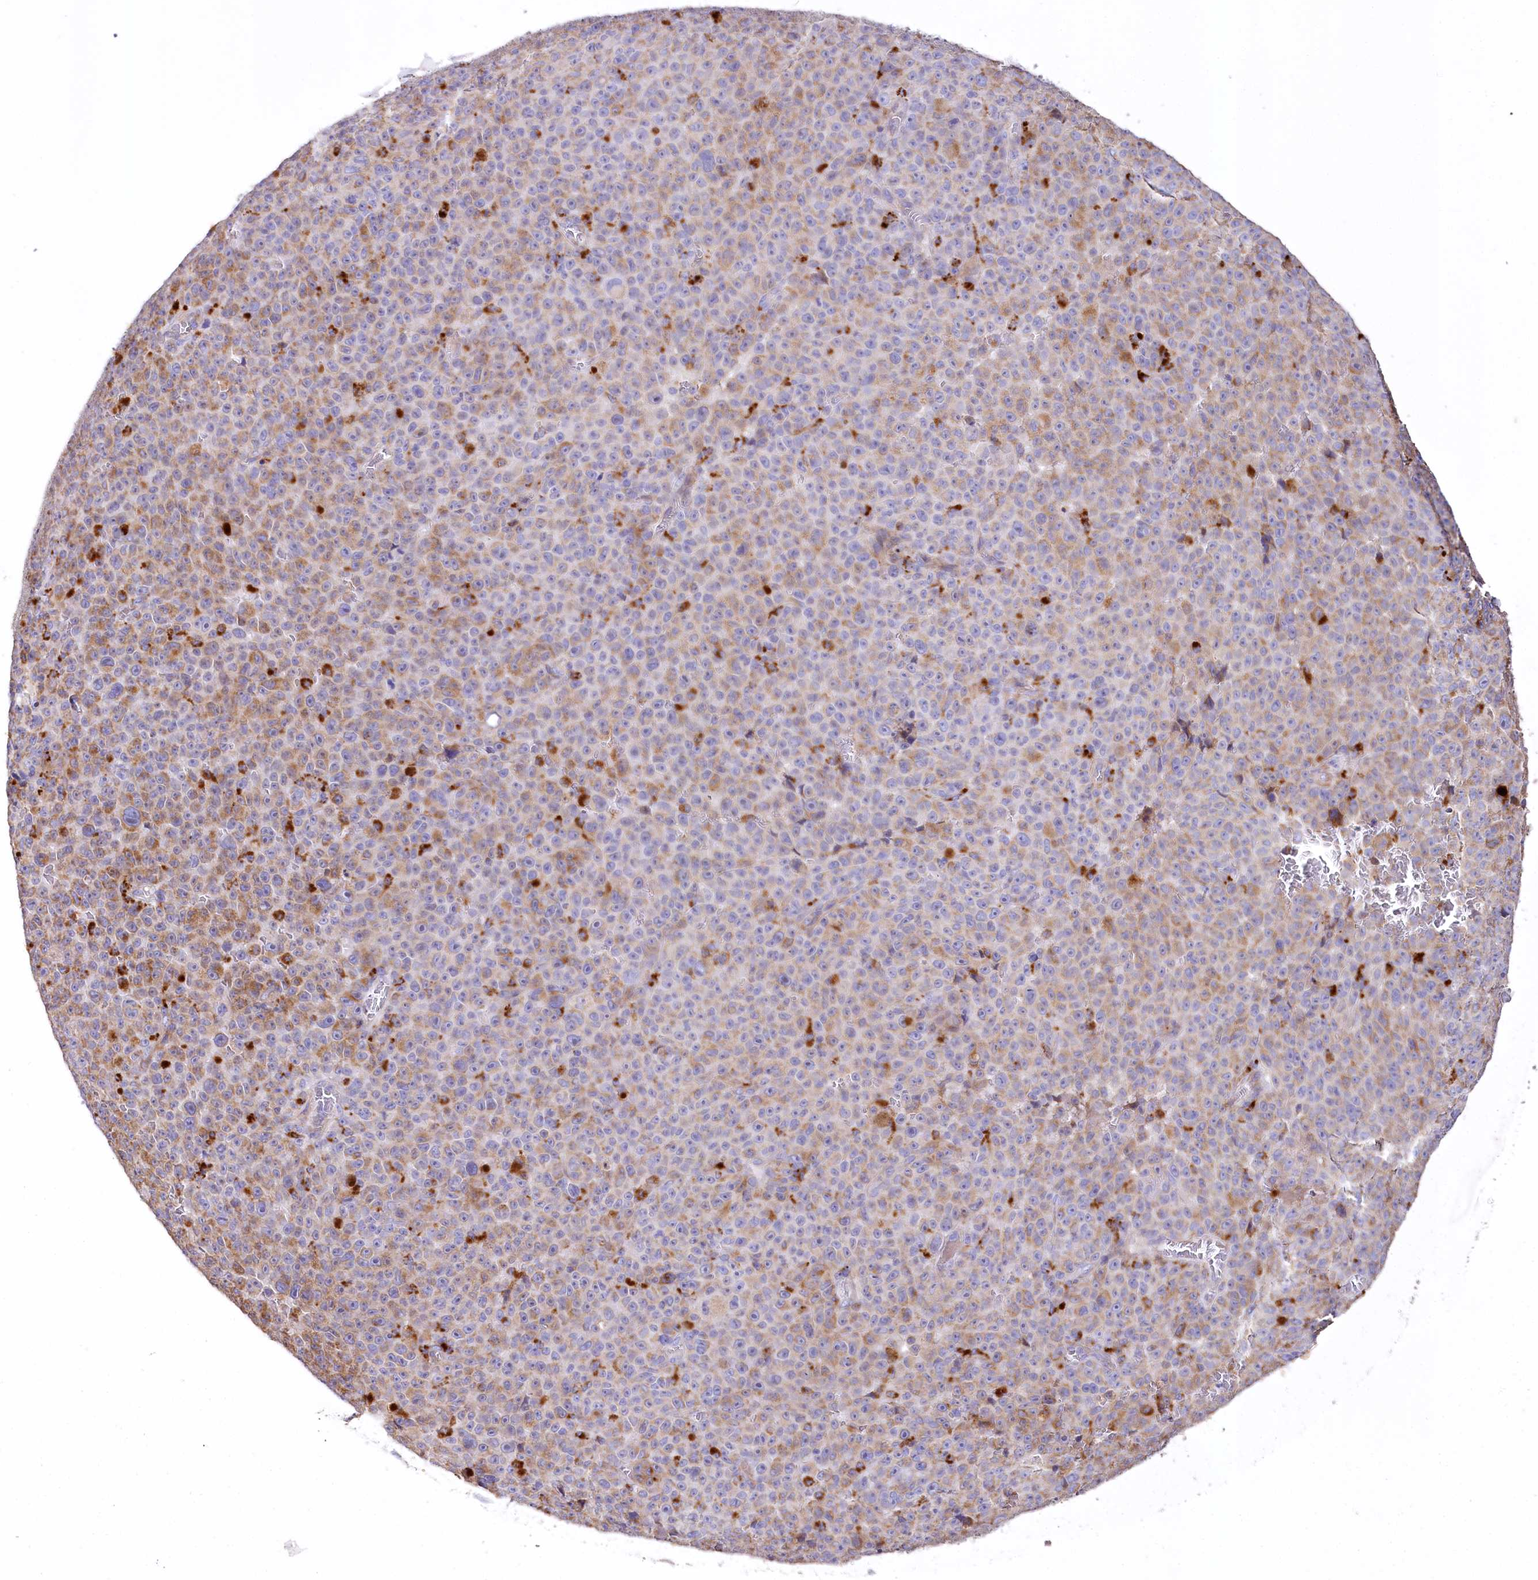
{"staining": {"intensity": "moderate", "quantity": "25%-75%", "location": "cytoplasmic/membranous"}, "tissue": "melanoma", "cell_type": "Tumor cells", "image_type": "cancer", "snomed": [{"axis": "morphology", "description": "Malignant melanoma, NOS"}, {"axis": "topography", "description": "Skin"}], "caption": "The histopathology image displays a brown stain indicating the presence of a protein in the cytoplasmic/membranous of tumor cells in malignant melanoma. (brown staining indicates protein expression, while blue staining denotes nuclei).", "gene": "PTER", "patient": {"sex": "female", "age": 82}}